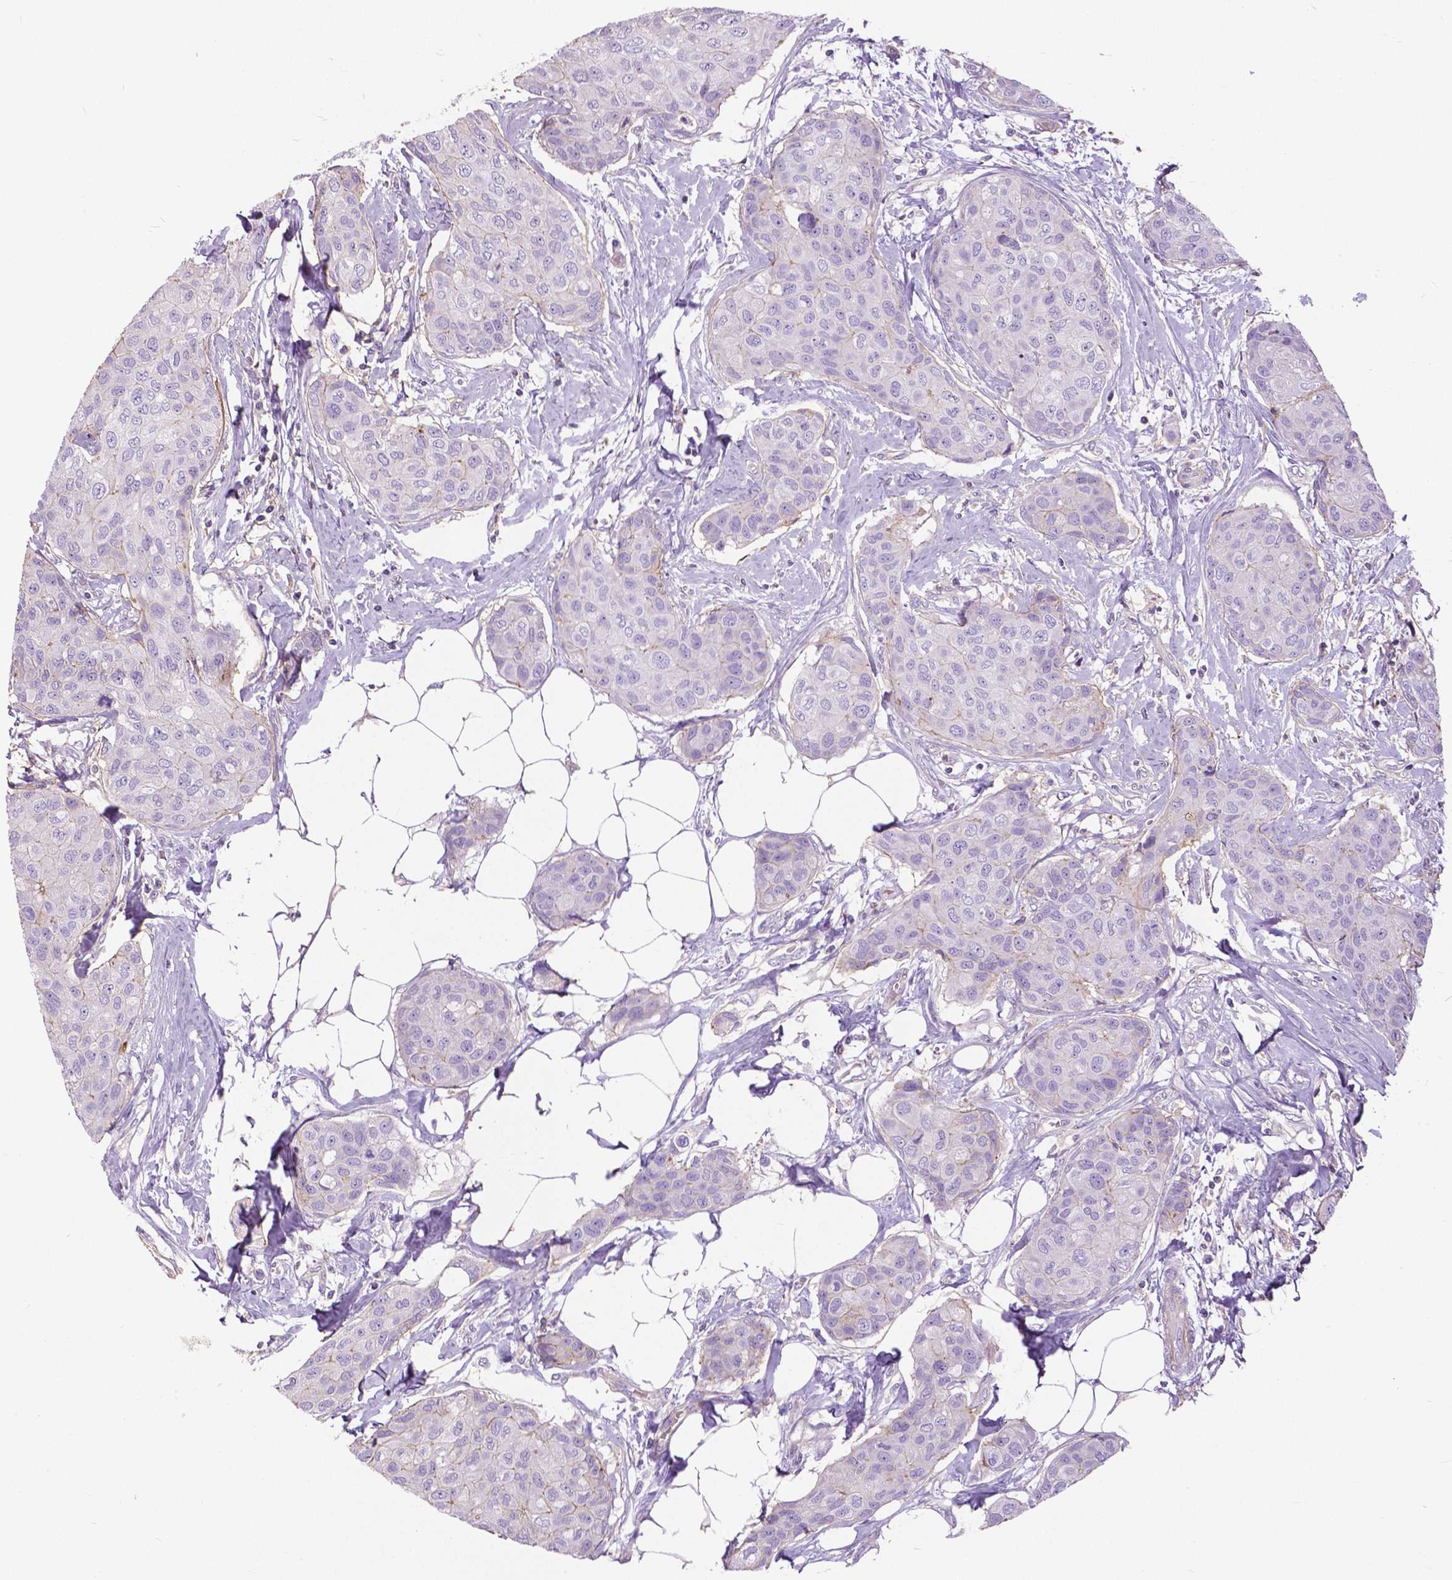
{"staining": {"intensity": "negative", "quantity": "none", "location": "none"}, "tissue": "breast cancer", "cell_type": "Tumor cells", "image_type": "cancer", "snomed": [{"axis": "morphology", "description": "Duct carcinoma"}, {"axis": "topography", "description": "Breast"}], "caption": "Human breast invasive ductal carcinoma stained for a protein using IHC exhibits no expression in tumor cells.", "gene": "ANXA13", "patient": {"sex": "female", "age": 80}}